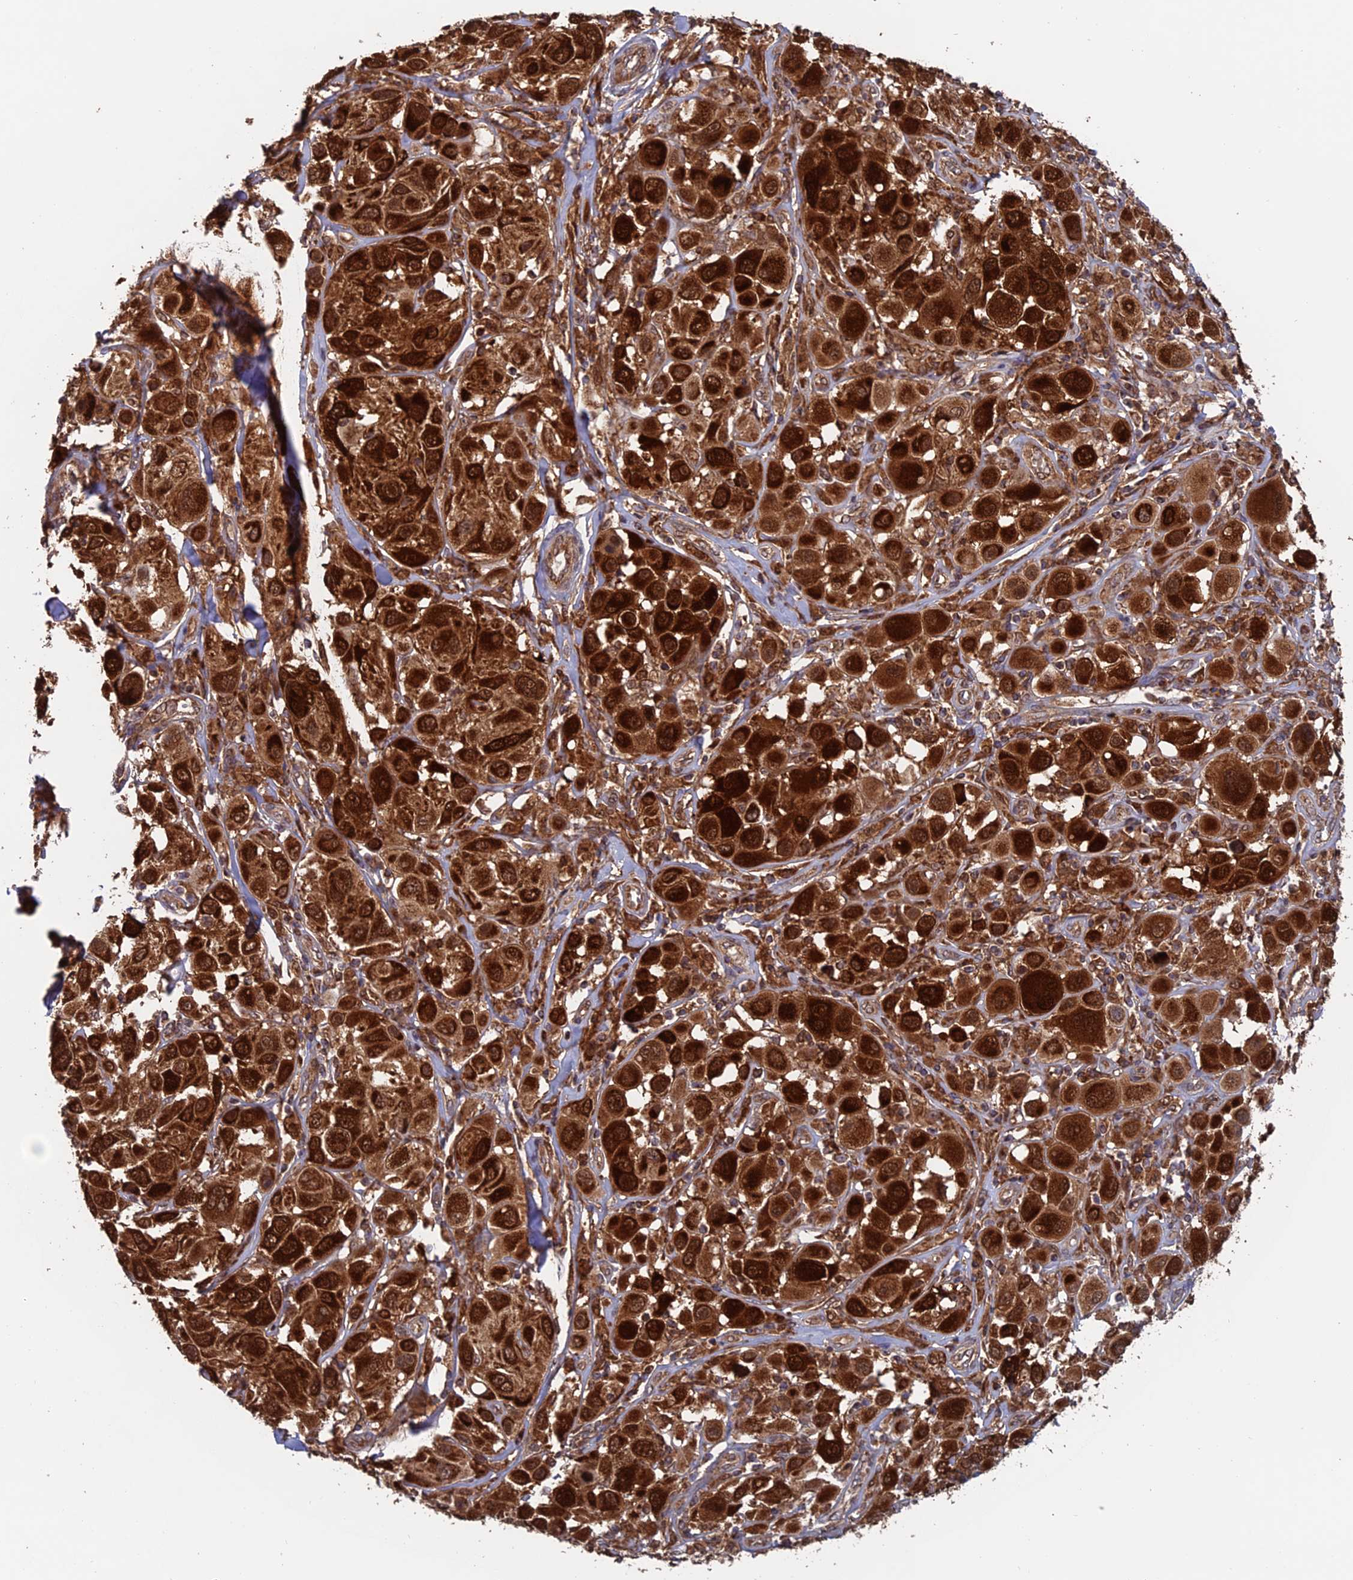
{"staining": {"intensity": "strong", "quantity": ">75%", "location": "cytoplasmic/membranous"}, "tissue": "melanoma", "cell_type": "Tumor cells", "image_type": "cancer", "snomed": [{"axis": "morphology", "description": "Malignant melanoma, Metastatic site"}, {"axis": "topography", "description": "Skin"}], "caption": "A micrograph of human melanoma stained for a protein exhibits strong cytoplasmic/membranous brown staining in tumor cells.", "gene": "DTYMK", "patient": {"sex": "male", "age": 41}}